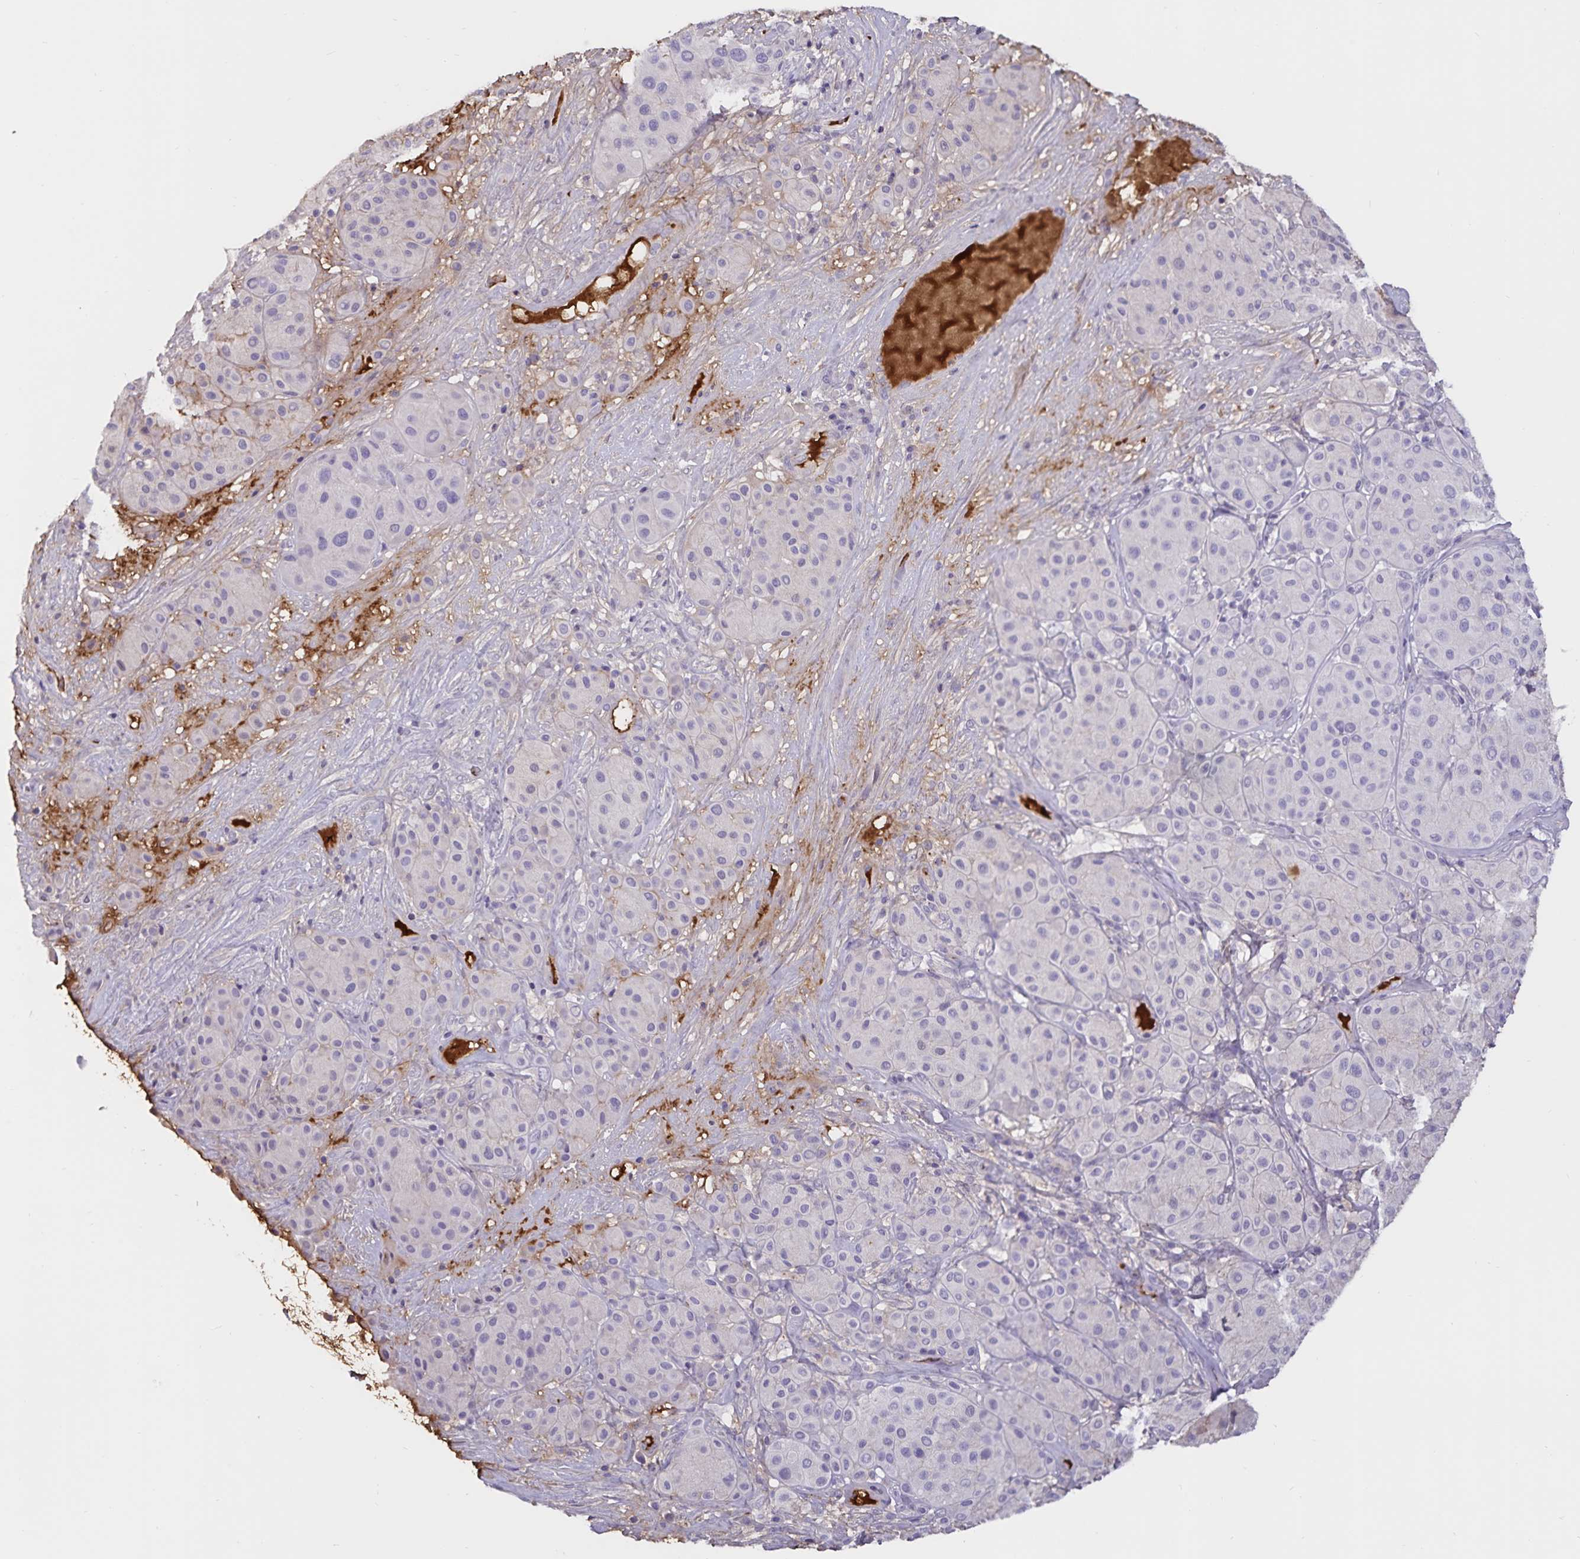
{"staining": {"intensity": "negative", "quantity": "none", "location": "none"}, "tissue": "melanoma", "cell_type": "Tumor cells", "image_type": "cancer", "snomed": [{"axis": "morphology", "description": "Malignant melanoma, Metastatic site"}, {"axis": "topography", "description": "Smooth muscle"}], "caption": "DAB immunohistochemical staining of human melanoma displays no significant positivity in tumor cells.", "gene": "FGG", "patient": {"sex": "male", "age": 41}}